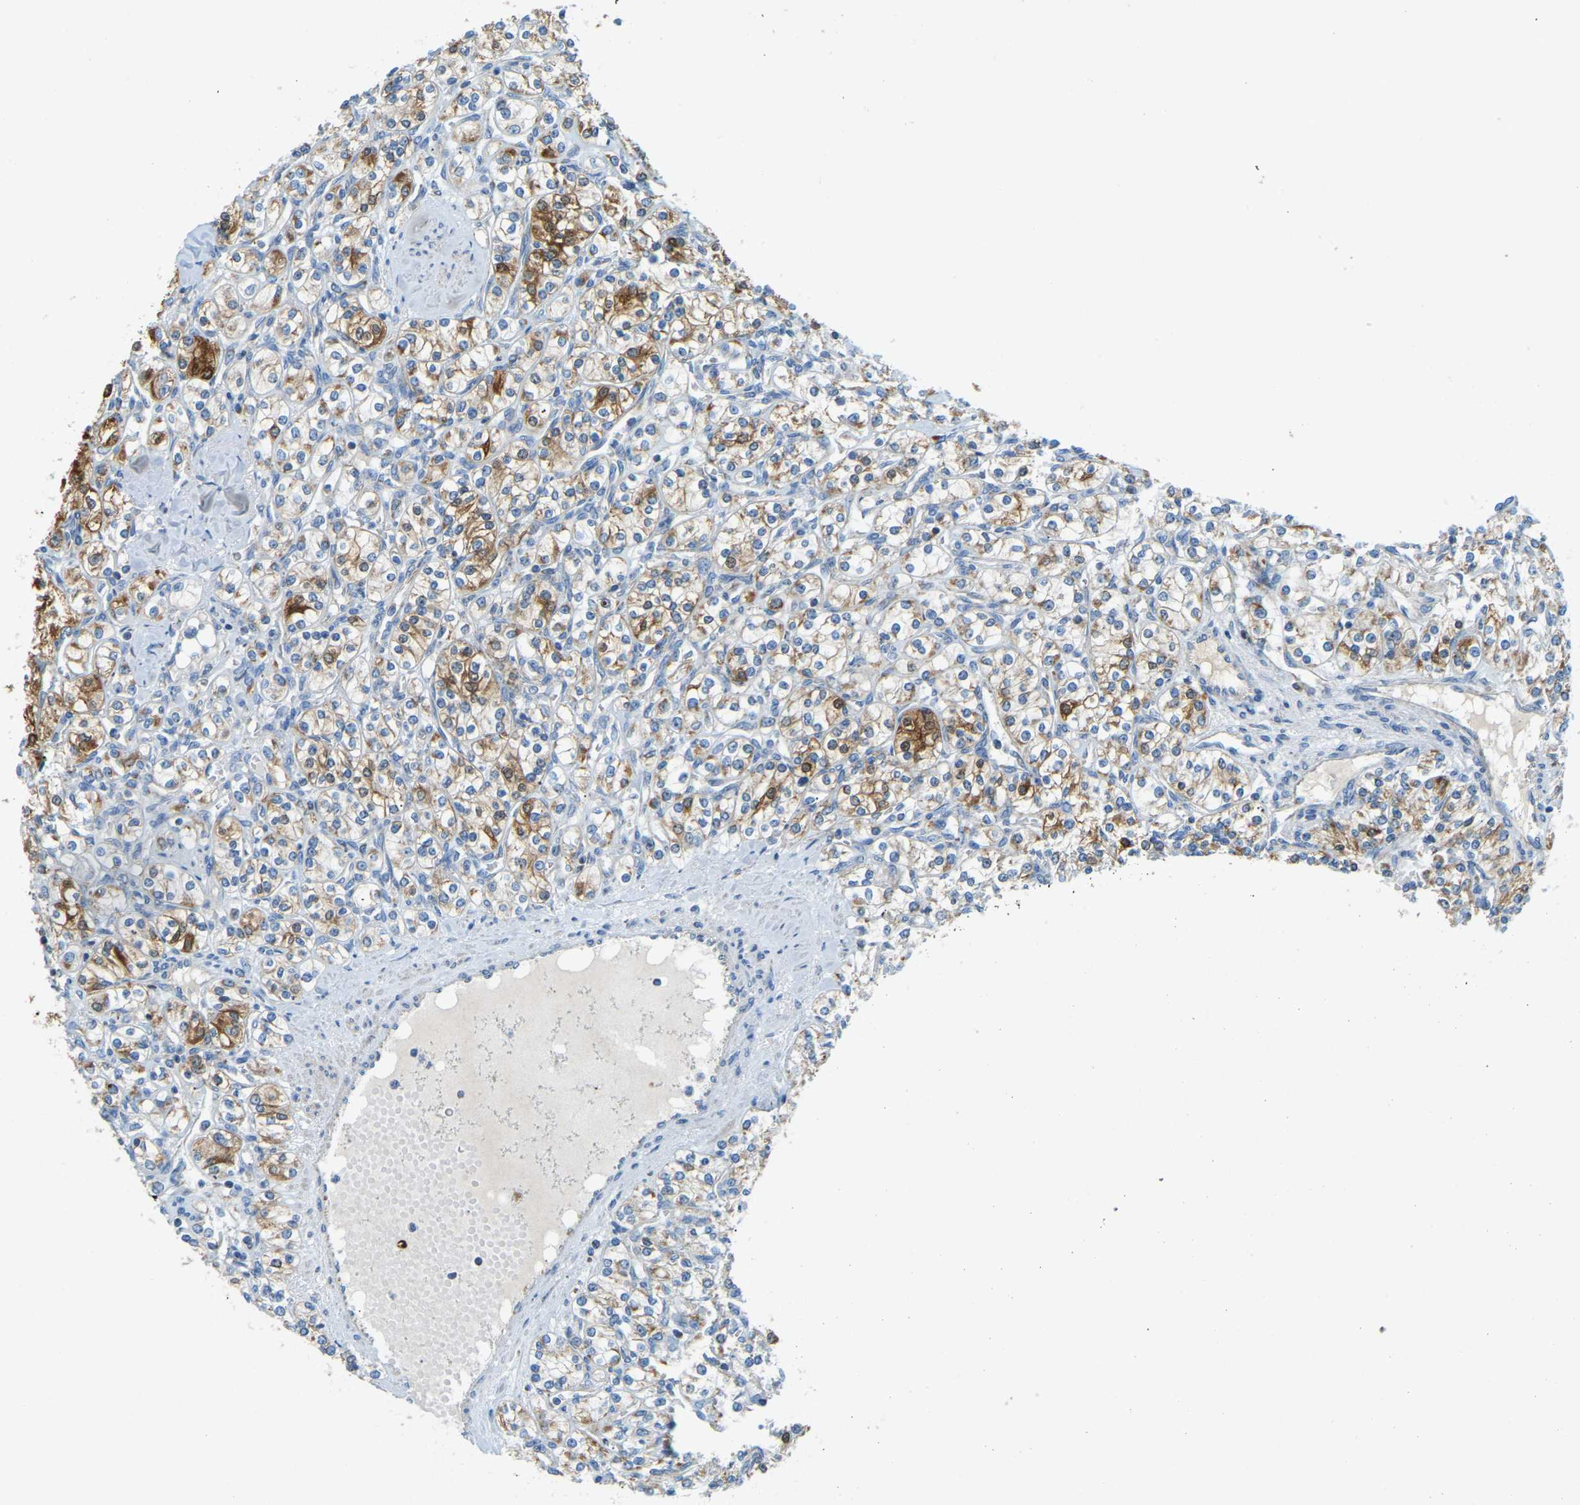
{"staining": {"intensity": "moderate", "quantity": "25%-75%", "location": "cytoplasmic/membranous"}, "tissue": "renal cancer", "cell_type": "Tumor cells", "image_type": "cancer", "snomed": [{"axis": "morphology", "description": "Adenocarcinoma, NOS"}, {"axis": "topography", "description": "Kidney"}], "caption": "Immunohistochemical staining of renal cancer shows medium levels of moderate cytoplasmic/membranous protein positivity in approximately 25%-75% of tumor cells.", "gene": "GDA", "patient": {"sex": "male", "age": 77}}